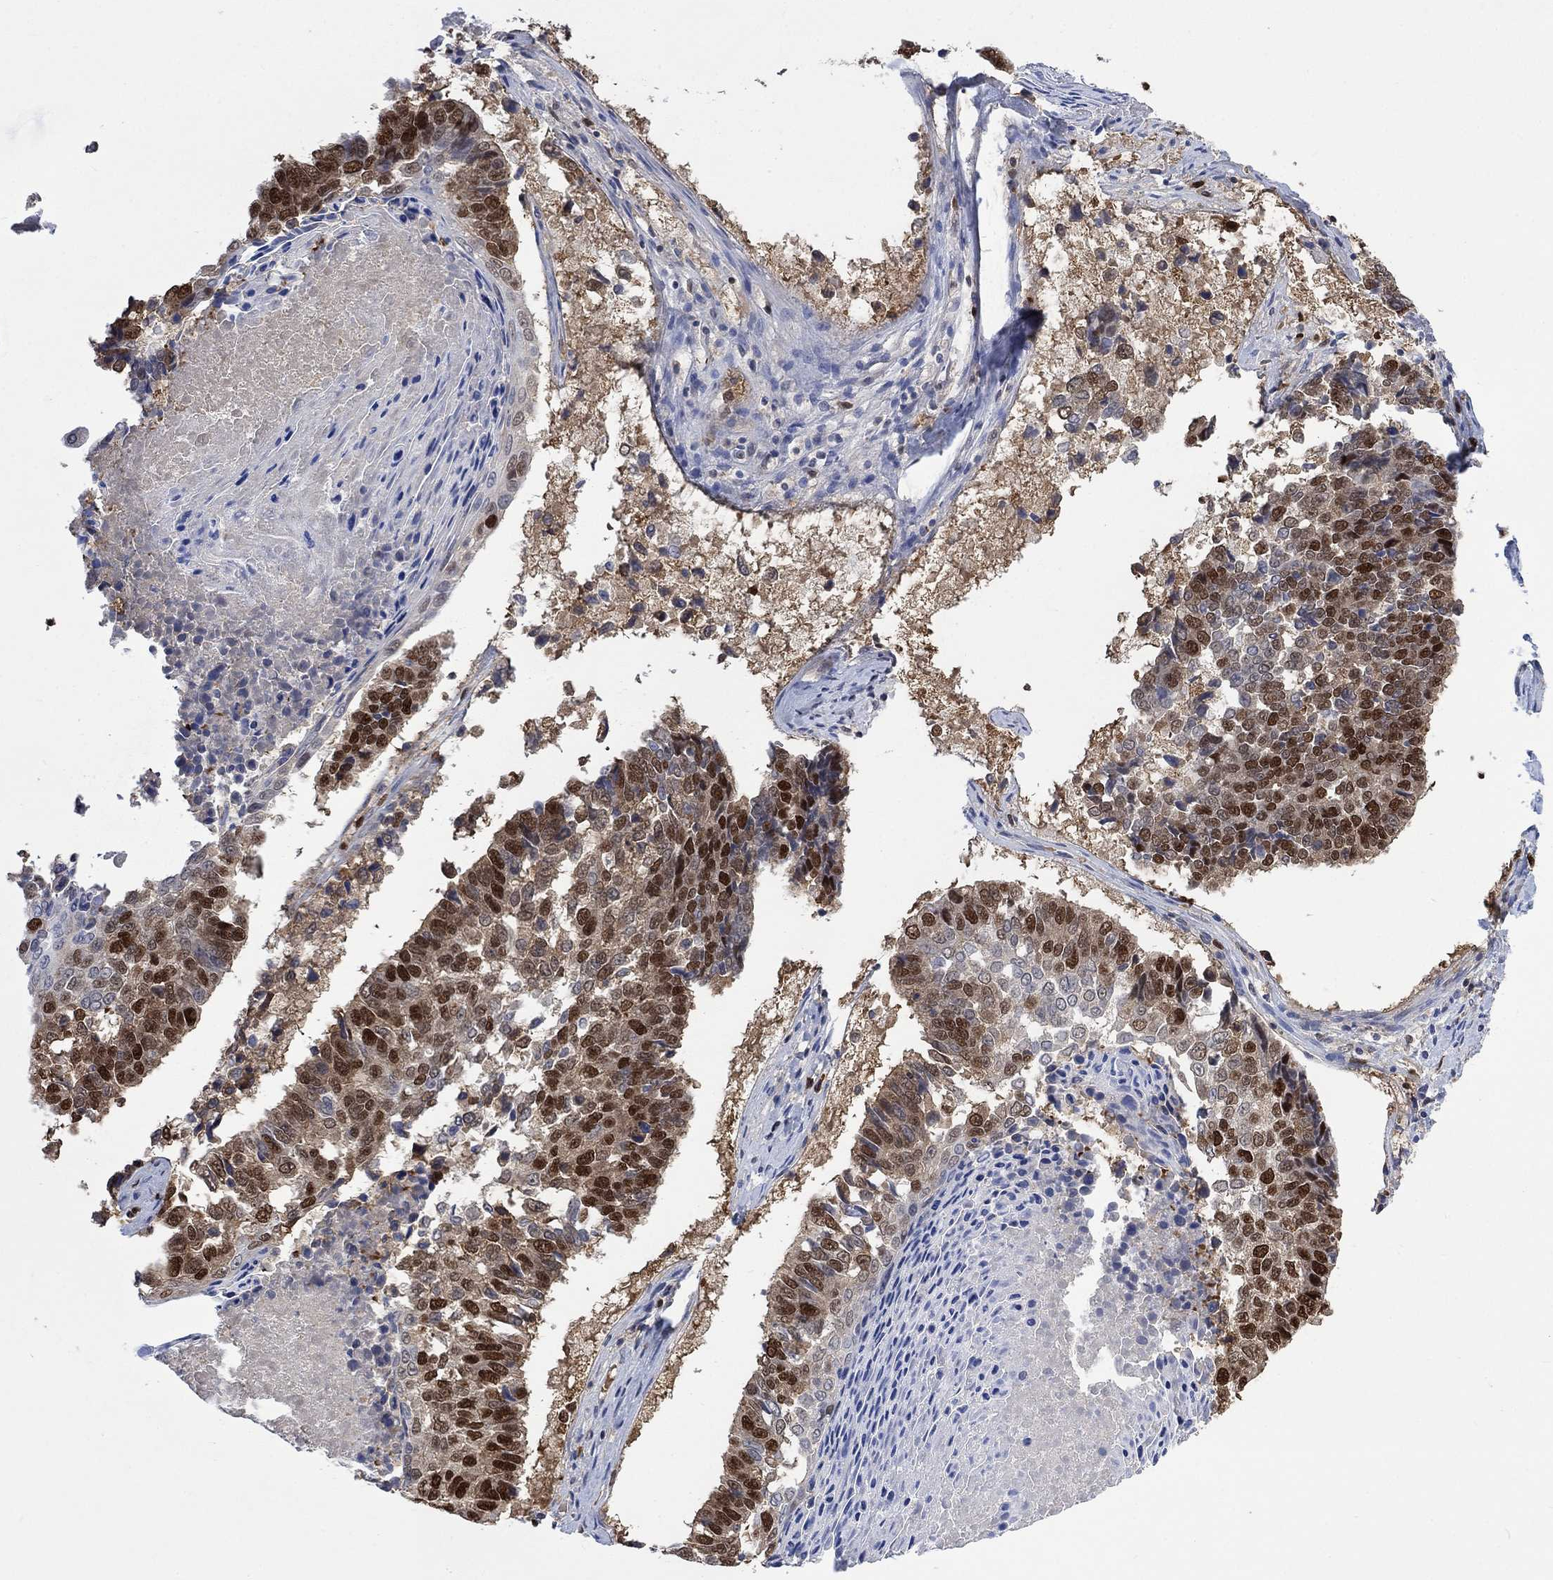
{"staining": {"intensity": "strong", "quantity": "25%-75%", "location": "nuclear"}, "tissue": "lung cancer", "cell_type": "Tumor cells", "image_type": "cancer", "snomed": [{"axis": "morphology", "description": "Squamous cell carcinoma, NOS"}, {"axis": "topography", "description": "Lung"}], "caption": "A brown stain labels strong nuclear staining of a protein in human lung cancer tumor cells.", "gene": "RAD54L2", "patient": {"sex": "male", "age": 73}}